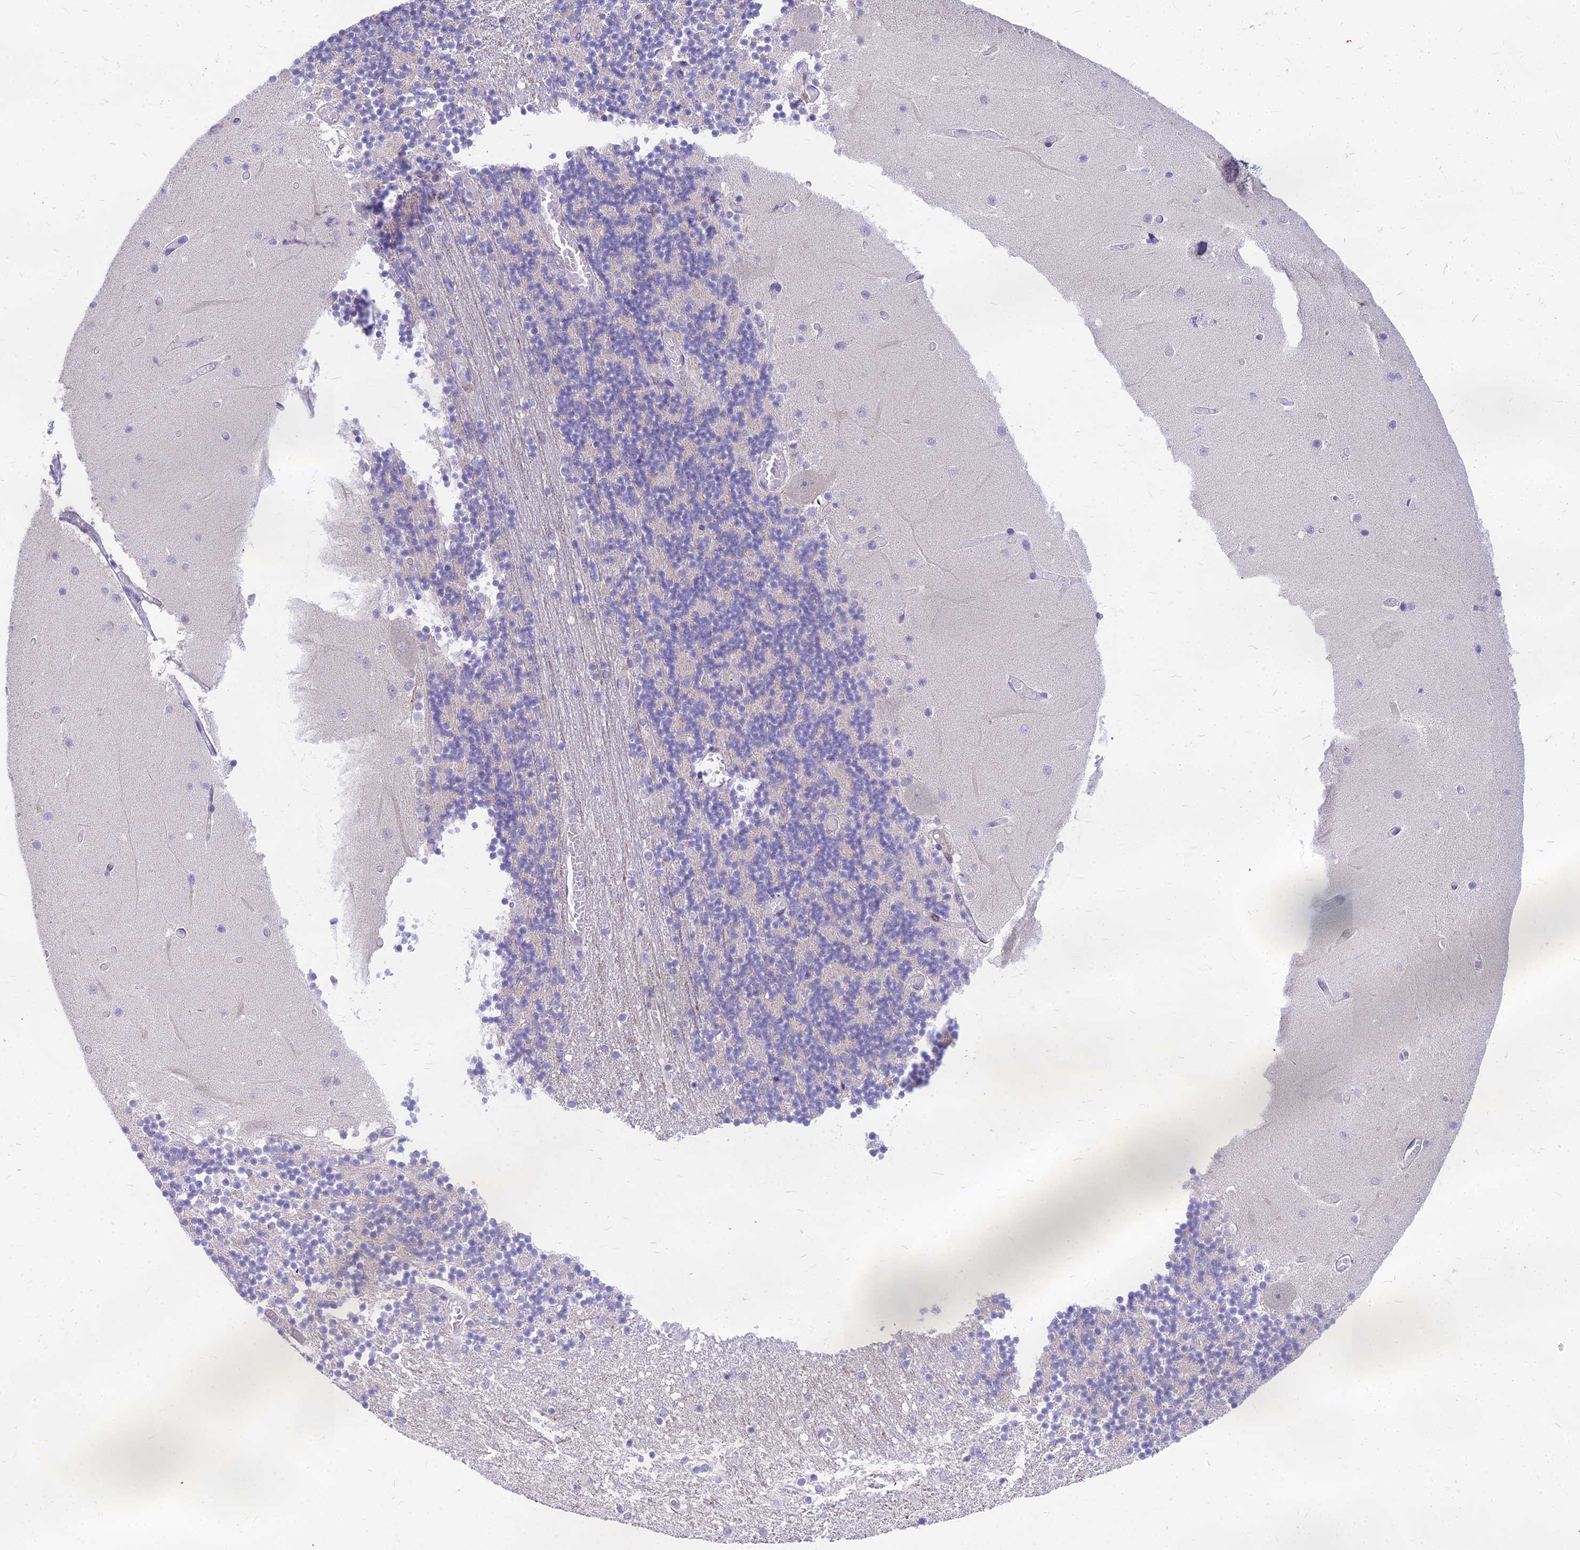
{"staining": {"intensity": "negative", "quantity": "none", "location": "none"}, "tissue": "cerebellum", "cell_type": "Cells in granular layer", "image_type": "normal", "snomed": [{"axis": "morphology", "description": "Normal tissue, NOS"}, {"axis": "topography", "description": "Cerebellum"}], "caption": "Cells in granular layer are negative for protein expression in normal human cerebellum. The staining was performed using DAB (3,3'-diaminobenzidine) to visualize the protein expression in brown, while the nuclei were stained in blue with hematoxylin (Magnification: 20x).", "gene": "HLA", "patient": {"sex": "female", "age": 28}}